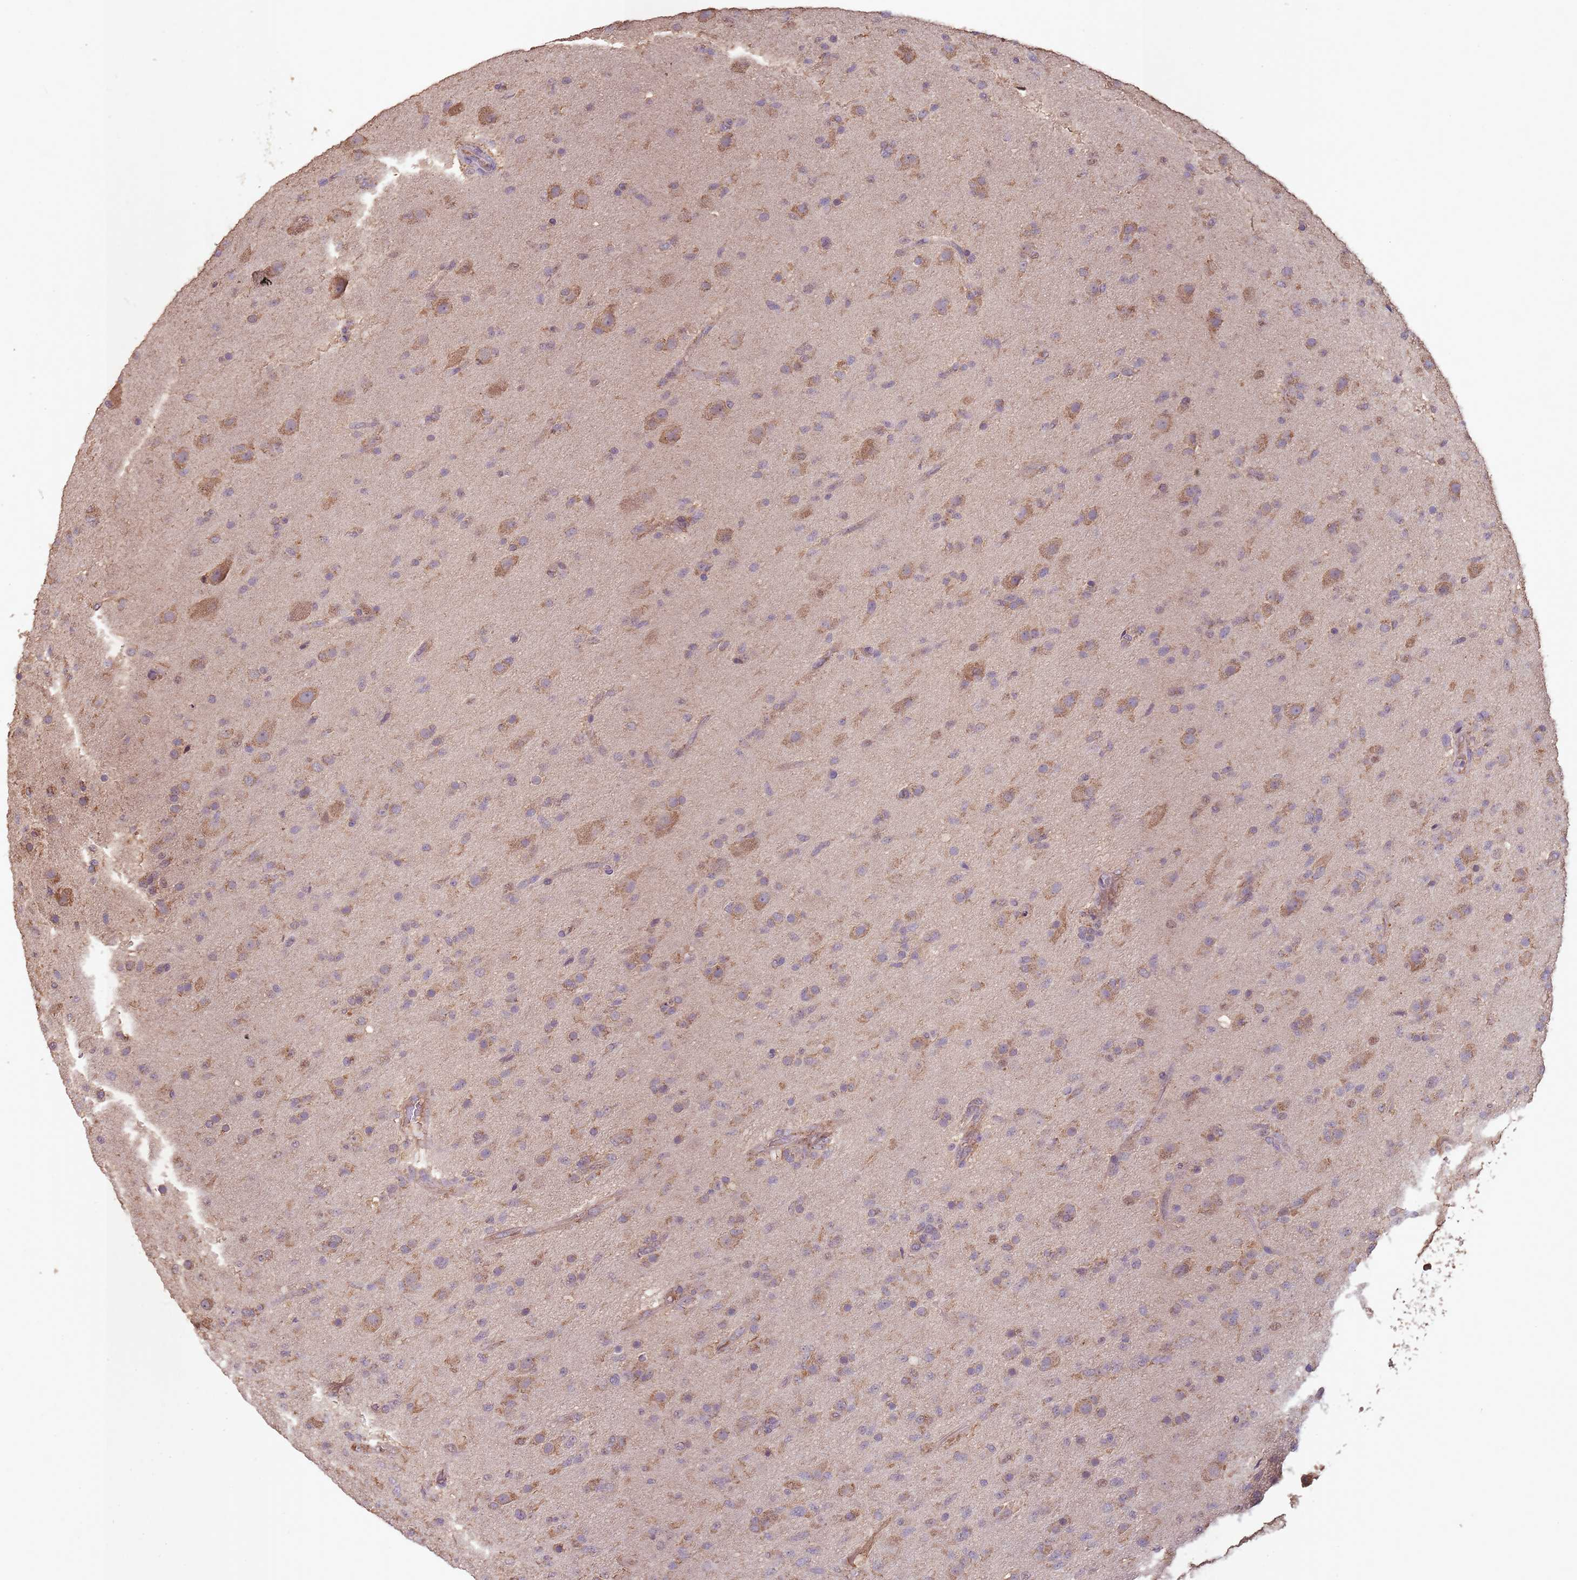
{"staining": {"intensity": "moderate", "quantity": "<25%", "location": "cytoplasmic/membranous"}, "tissue": "glioma", "cell_type": "Tumor cells", "image_type": "cancer", "snomed": [{"axis": "morphology", "description": "Glioma, malignant, Low grade"}, {"axis": "topography", "description": "Brain"}], "caption": "Tumor cells show moderate cytoplasmic/membranous staining in approximately <25% of cells in glioma. (IHC, brightfield microscopy, high magnification).", "gene": "SANBR", "patient": {"sex": "male", "age": 65}}